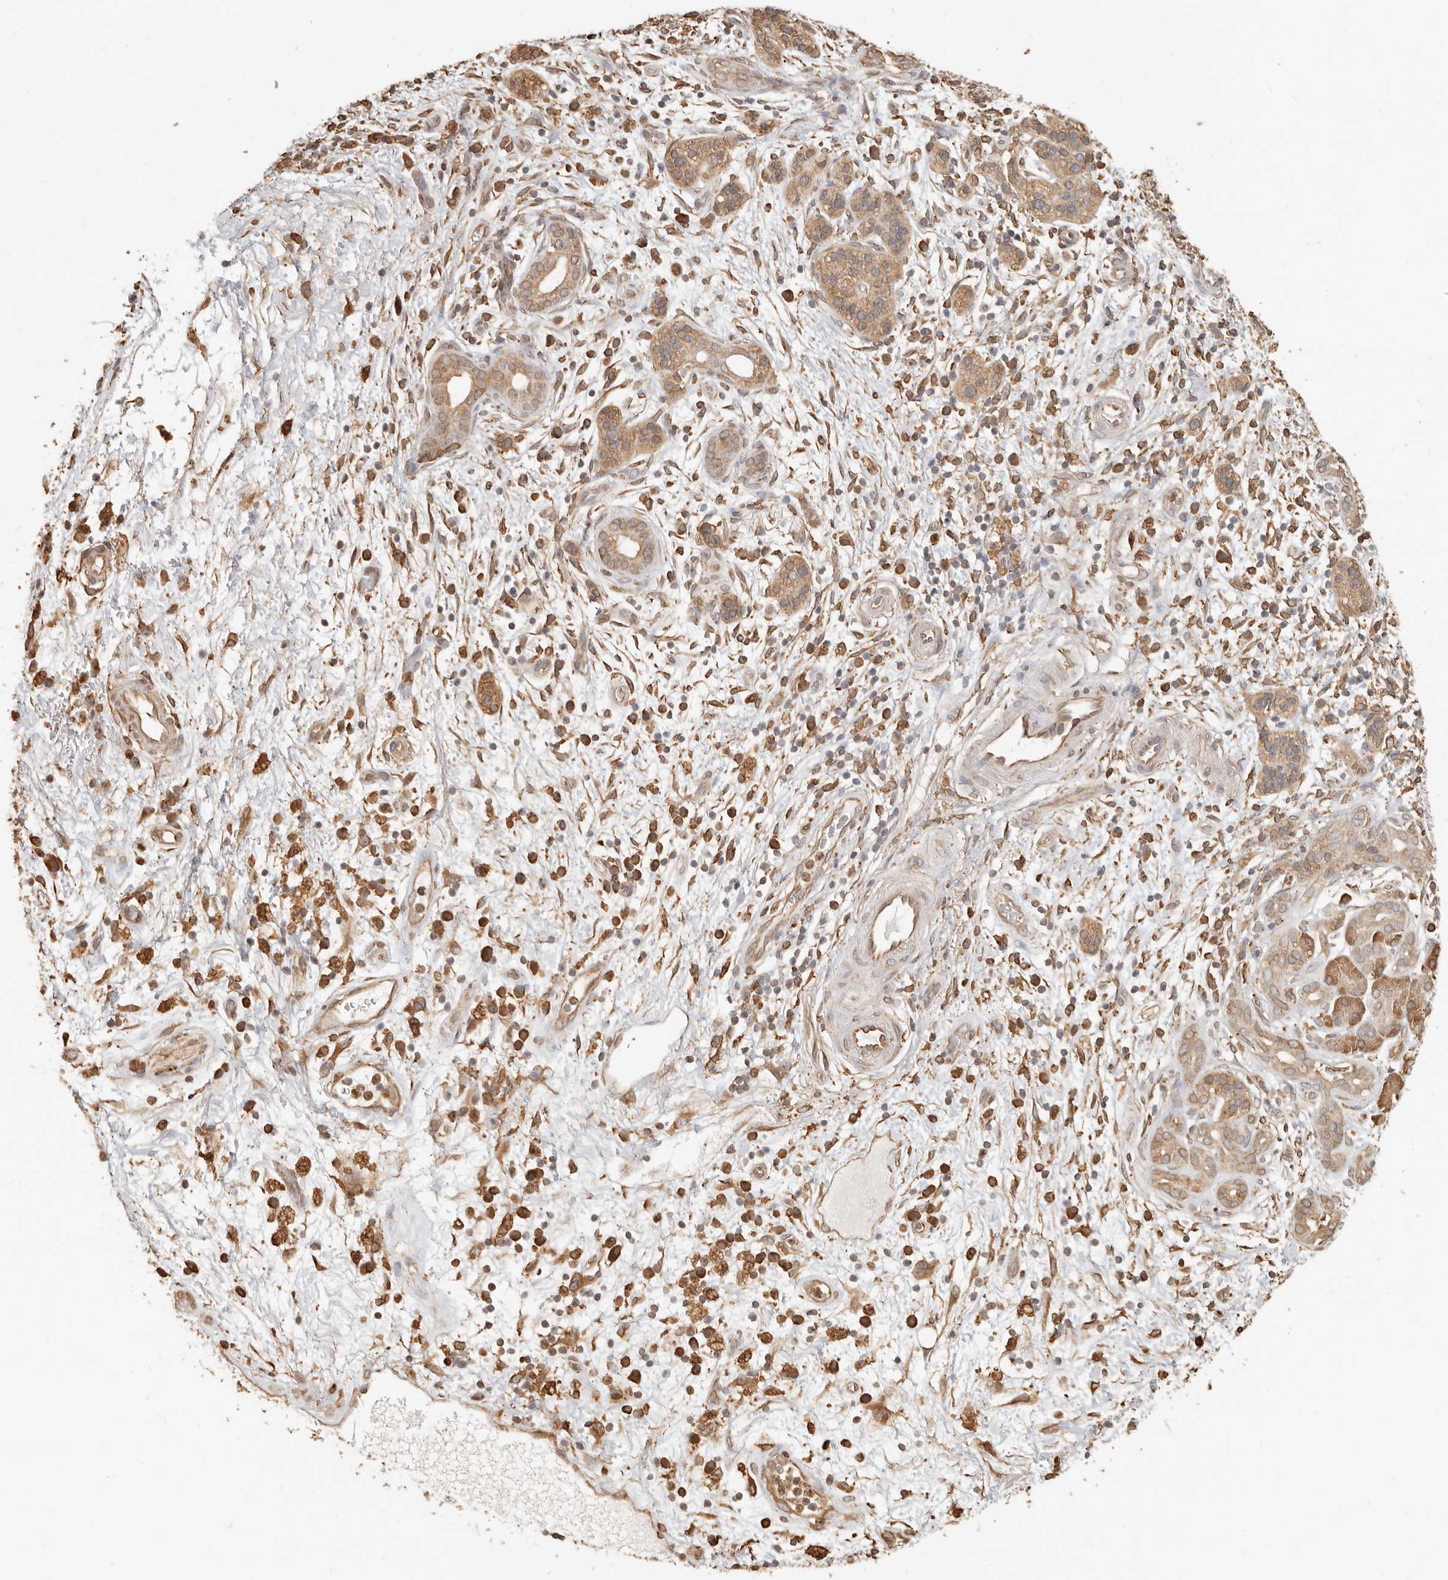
{"staining": {"intensity": "moderate", "quantity": ">75%", "location": "cytoplasmic/membranous"}, "tissue": "pancreatic cancer", "cell_type": "Tumor cells", "image_type": "cancer", "snomed": [{"axis": "morphology", "description": "Adenocarcinoma, NOS"}, {"axis": "topography", "description": "Pancreas"}], "caption": "Moderate cytoplasmic/membranous expression for a protein is appreciated in approximately >75% of tumor cells of pancreatic cancer using IHC.", "gene": "ARHGEF10L", "patient": {"sex": "male", "age": 78}}